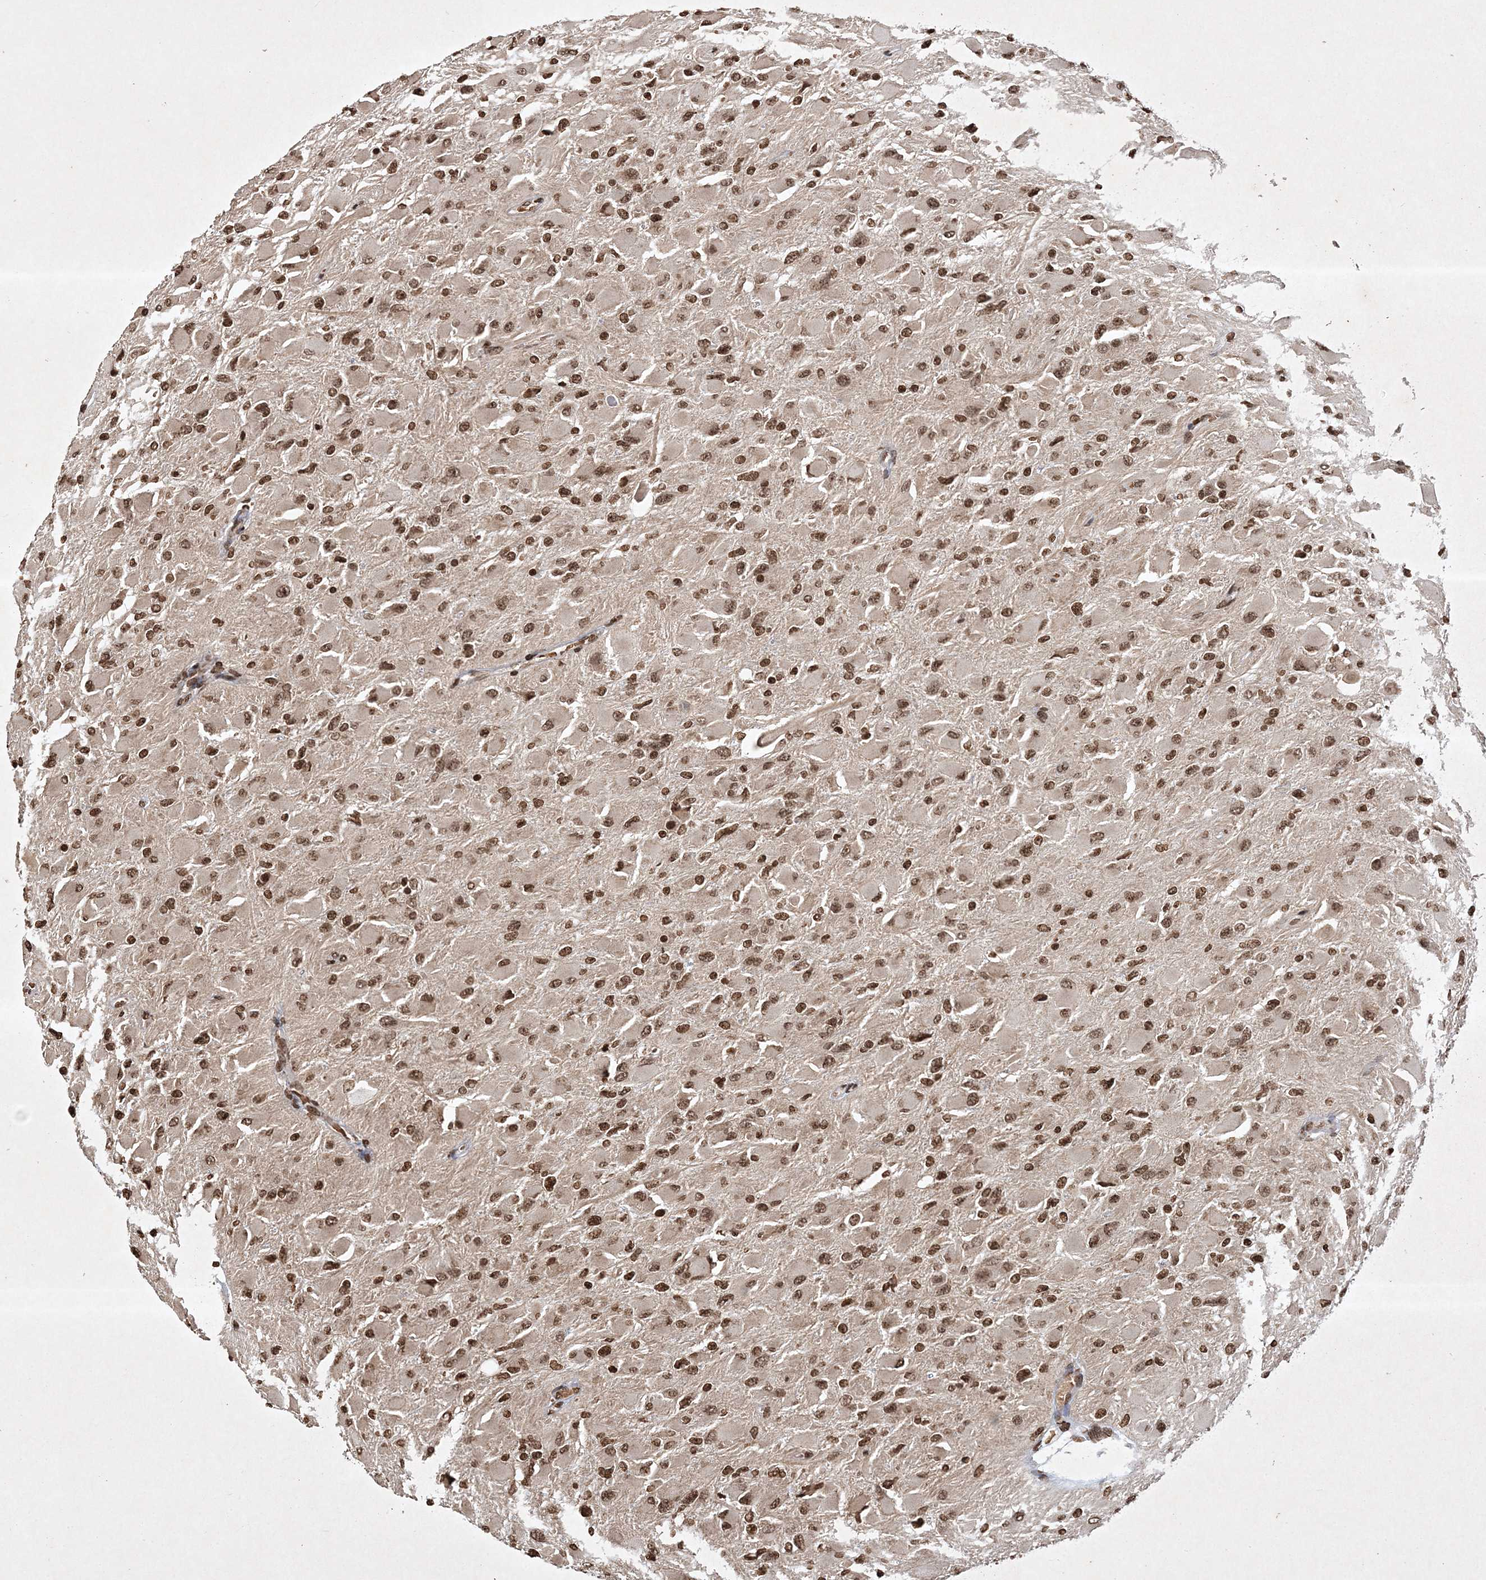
{"staining": {"intensity": "moderate", "quantity": ">75%", "location": "nuclear"}, "tissue": "glioma", "cell_type": "Tumor cells", "image_type": "cancer", "snomed": [{"axis": "morphology", "description": "Glioma, malignant, High grade"}, {"axis": "topography", "description": "Cerebral cortex"}], "caption": "Glioma was stained to show a protein in brown. There is medium levels of moderate nuclear positivity in about >75% of tumor cells. (DAB IHC with brightfield microscopy, high magnification).", "gene": "NEDD9", "patient": {"sex": "female", "age": 36}}